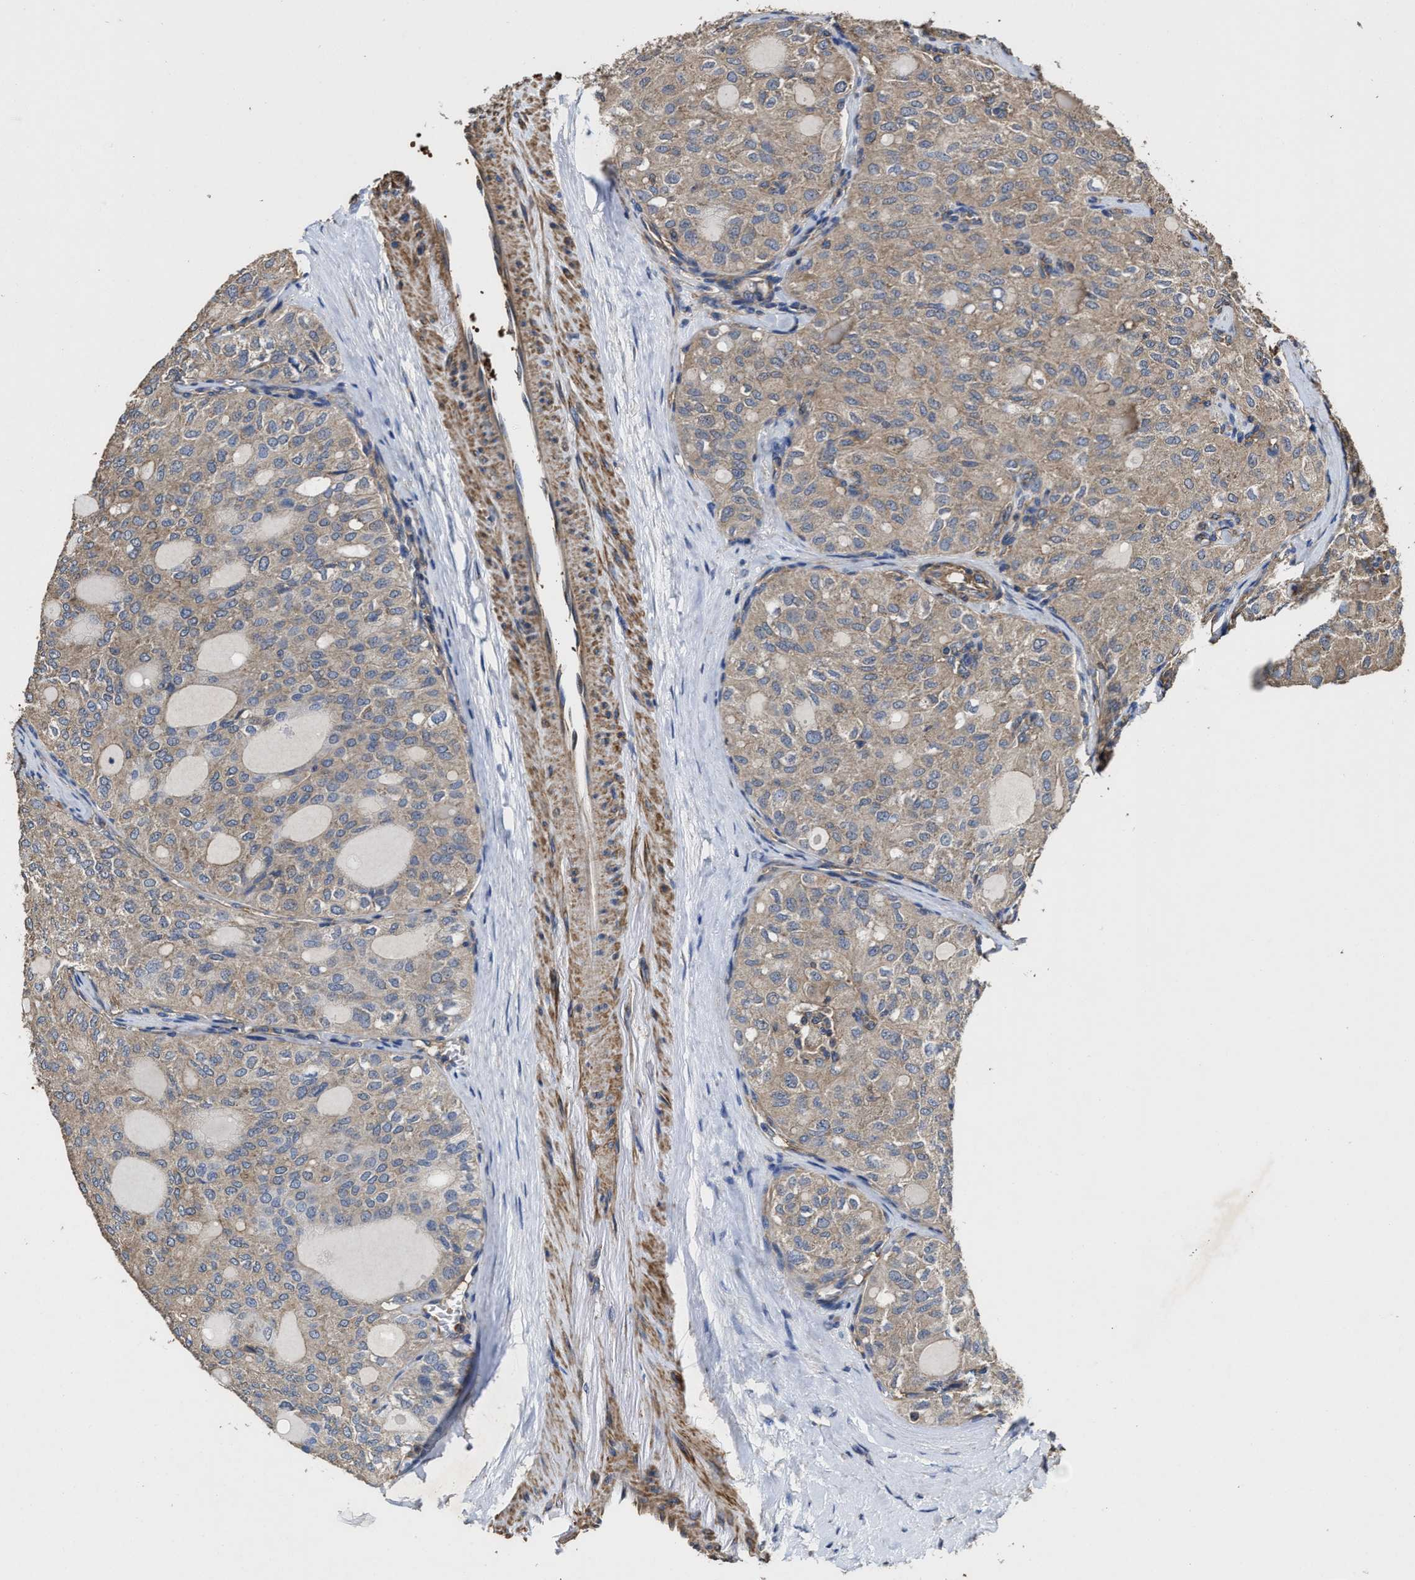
{"staining": {"intensity": "weak", "quantity": ">75%", "location": "cytoplasmic/membranous"}, "tissue": "thyroid cancer", "cell_type": "Tumor cells", "image_type": "cancer", "snomed": [{"axis": "morphology", "description": "Follicular adenoma carcinoma, NOS"}, {"axis": "topography", "description": "Thyroid gland"}], "caption": "There is low levels of weak cytoplasmic/membranous positivity in tumor cells of thyroid cancer (follicular adenoma carcinoma), as demonstrated by immunohistochemical staining (brown color).", "gene": "SFXN4", "patient": {"sex": "male", "age": 75}}